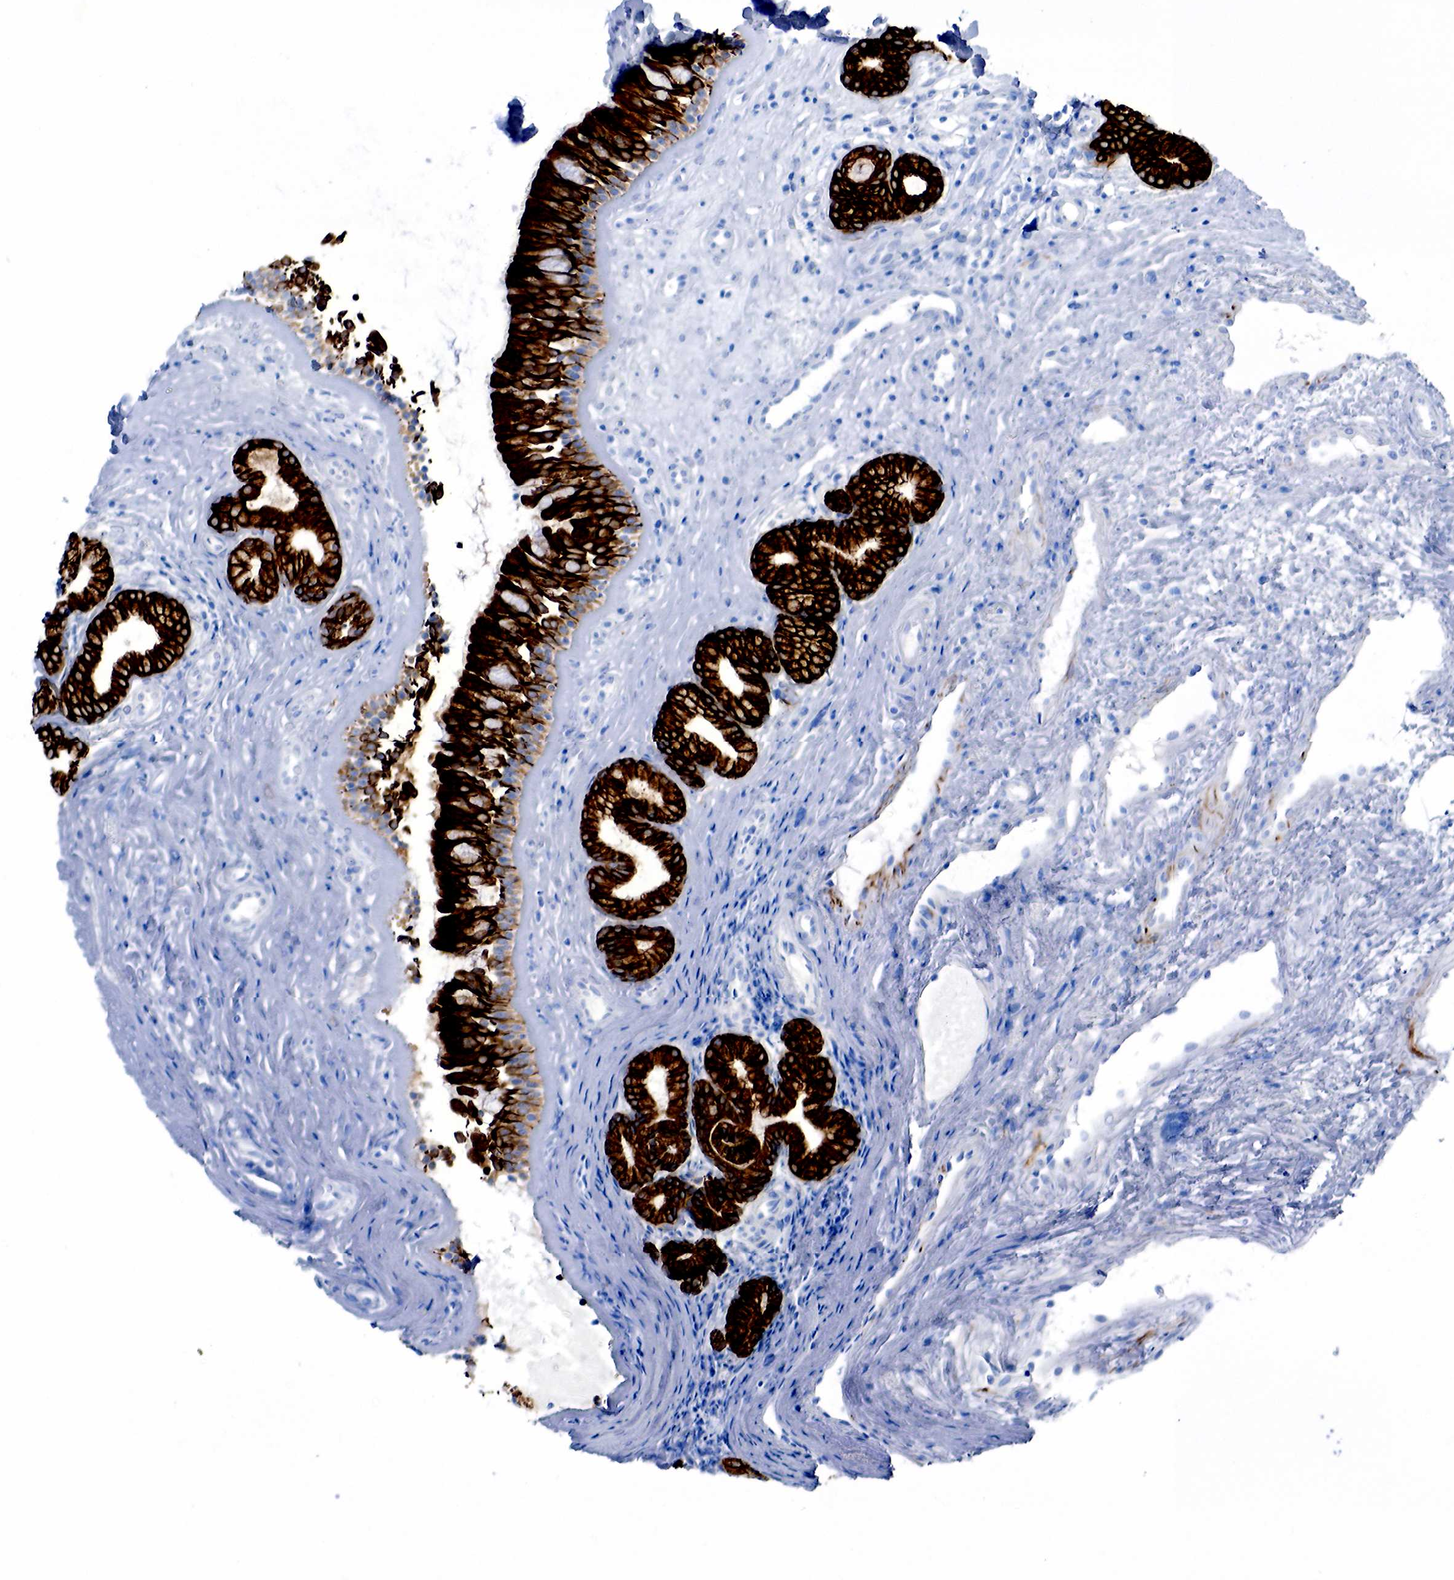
{"staining": {"intensity": "strong", "quantity": ">75%", "location": "cytoplasmic/membranous"}, "tissue": "nasopharynx", "cell_type": "Respiratory epithelial cells", "image_type": "normal", "snomed": [{"axis": "morphology", "description": "Normal tissue, NOS"}, {"axis": "topography", "description": "Nasopharynx"}], "caption": "Immunohistochemistry staining of unremarkable nasopharynx, which reveals high levels of strong cytoplasmic/membranous staining in approximately >75% of respiratory epithelial cells indicating strong cytoplasmic/membranous protein staining. The staining was performed using DAB (3,3'-diaminobenzidine) (brown) for protein detection and nuclei were counterstained in hematoxylin (blue).", "gene": "KRT18", "patient": {"sex": "female", "age": 78}}